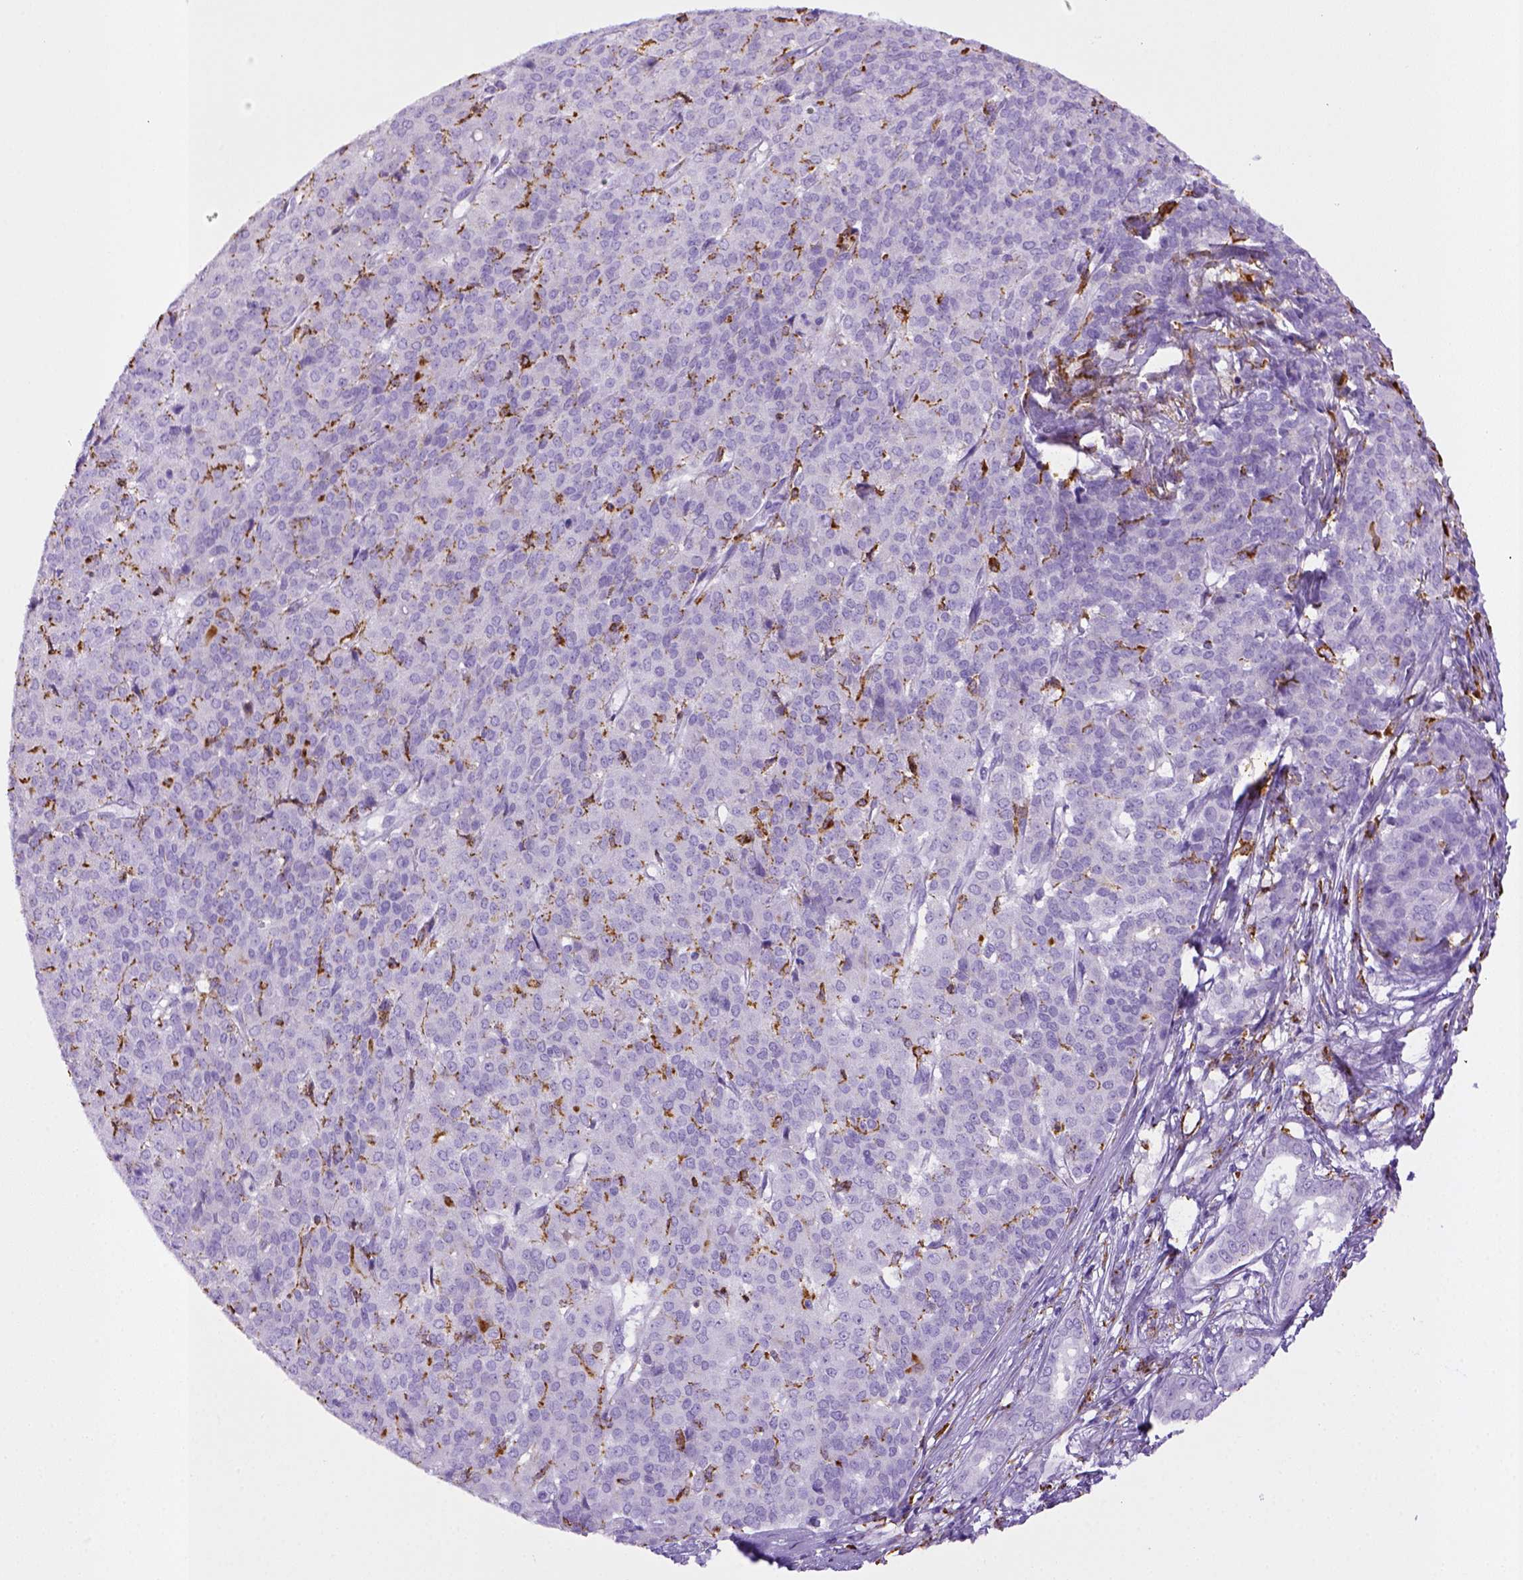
{"staining": {"intensity": "negative", "quantity": "none", "location": "none"}, "tissue": "liver cancer", "cell_type": "Tumor cells", "image_type": "cancer", "snomed": [{"axis": "morphology", "description": "Cholangiocarcinoma"}, {"axis": "topography", "description": "Liver"}], "caption": "An immunohistochemistry photomicrograph of liver cholangiocarcinoma is shown. There is no staining in tumor cells of liver cholangiocarcinoma.", "gene": "CD68", "patient": {"sex": "female", "age": 47}}